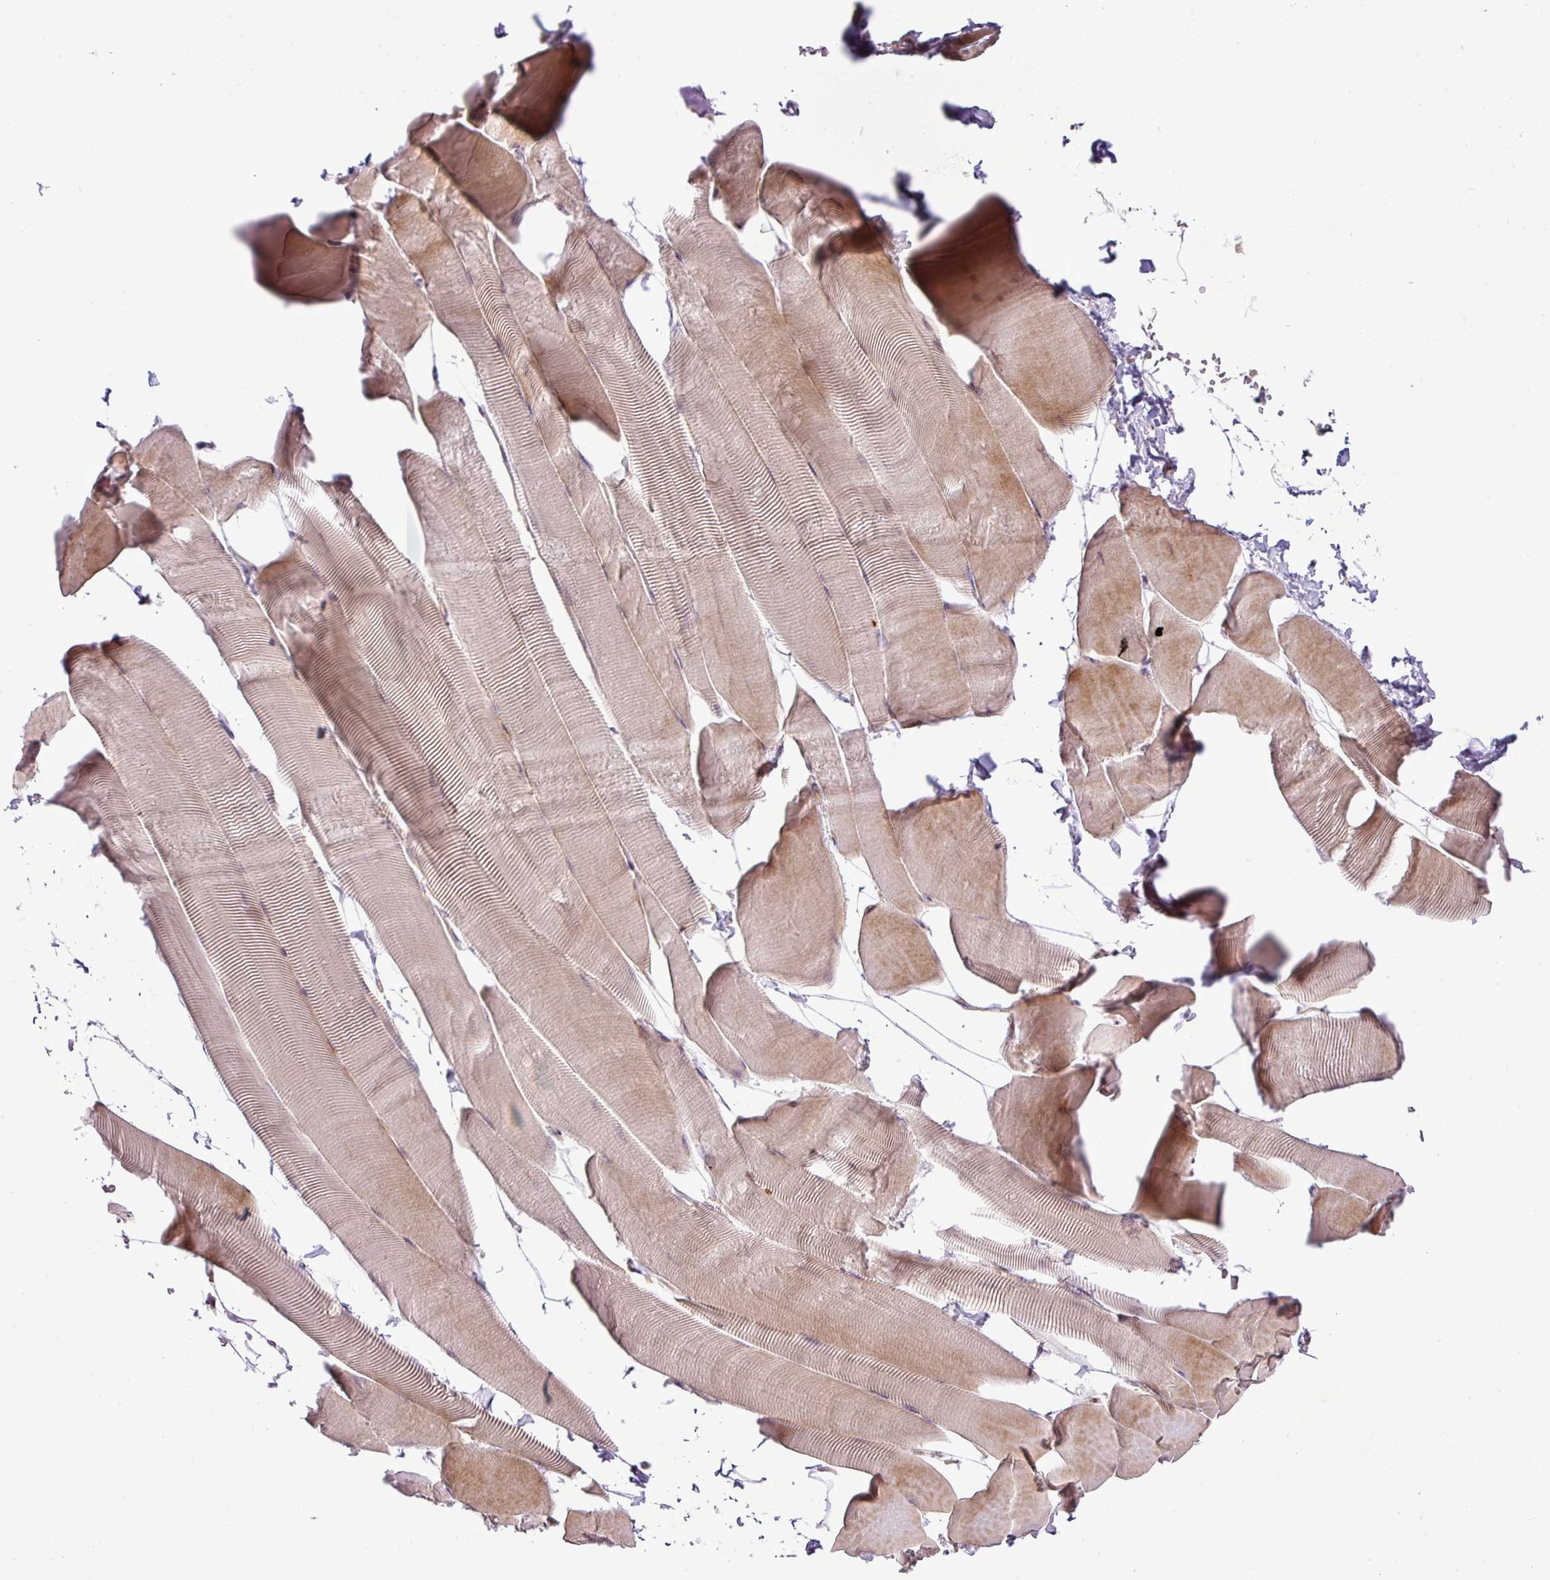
{"staining": {"intensity": "moderate", "quantity": ">75%", "location": "cytoplasmic/membranous"}, "tissue": "skeletal muscle", "cell_type": "Myocytes", "image_type": "normal", "snomed": [{"axis": "morphology", "description": "Normal tissue, NOS"}, {"axis": "topography", "description": "Skeletal muscle"}], "caption": "Brown immunohistochemical staining in normal human skeletal muscle demonstrates moderate cytoplasmic/membranous expression in about >75% of myocytes.", "gene": "COX18", "patient": {"sex": "male", "age": 25}}